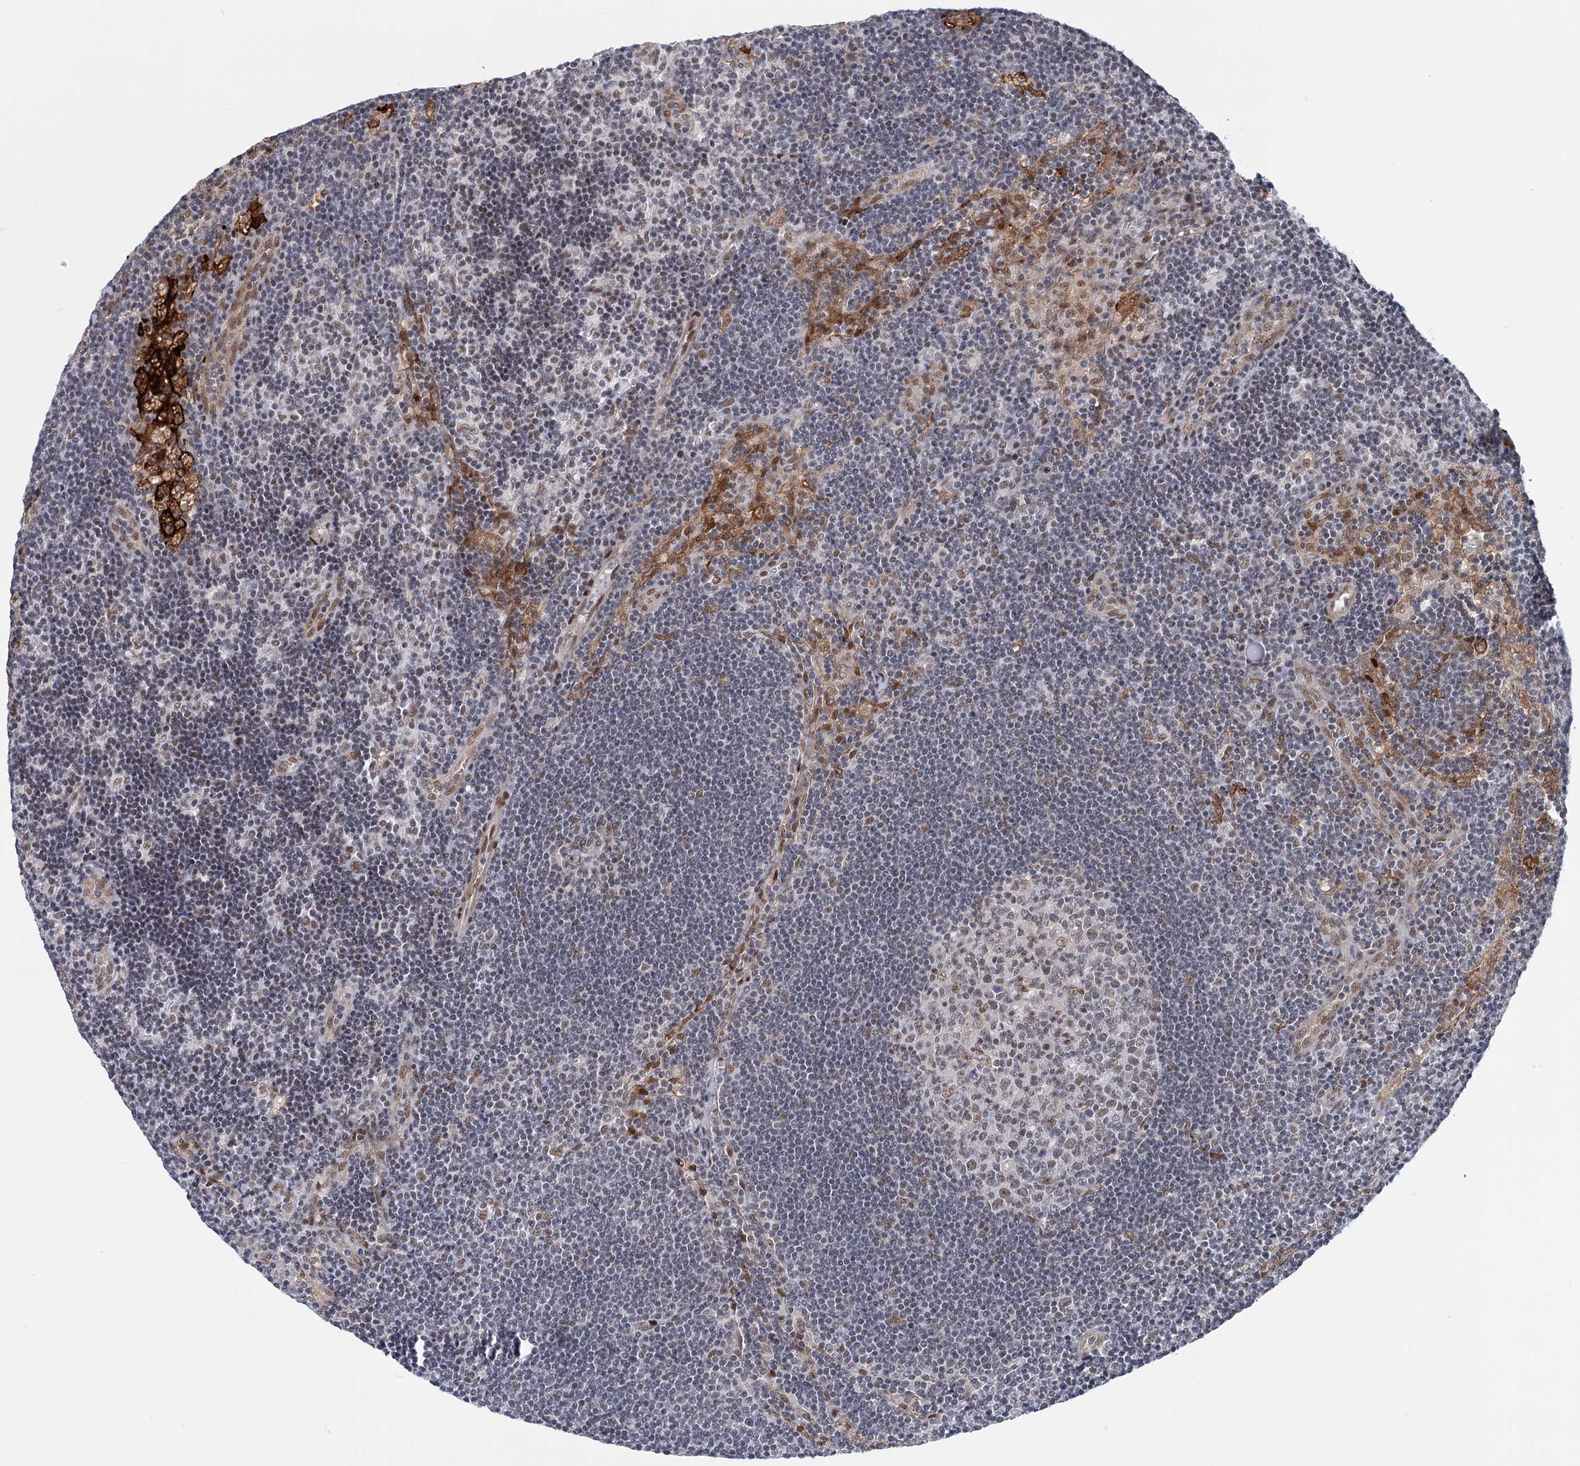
{"staining": {"intensity": "weak", "quantity": "25%-75%", "location": "nuclear"}, "tissue": "lymph node", "cell_type": "Germinal center cells", "image_type": "normal", "snomed": [{"axis": "morphology", "description": "Normal tissue, NOS"}, {"axis": "topography", "description": "Lymph node"}], "caption": "Immunohistochemistry of normal lymph node reveals low levels of weak nuclear expression in about 25%-75% of germinal center cells.", "gene": "FAM53A", "patient": {"sex": "male", "age": 24}}